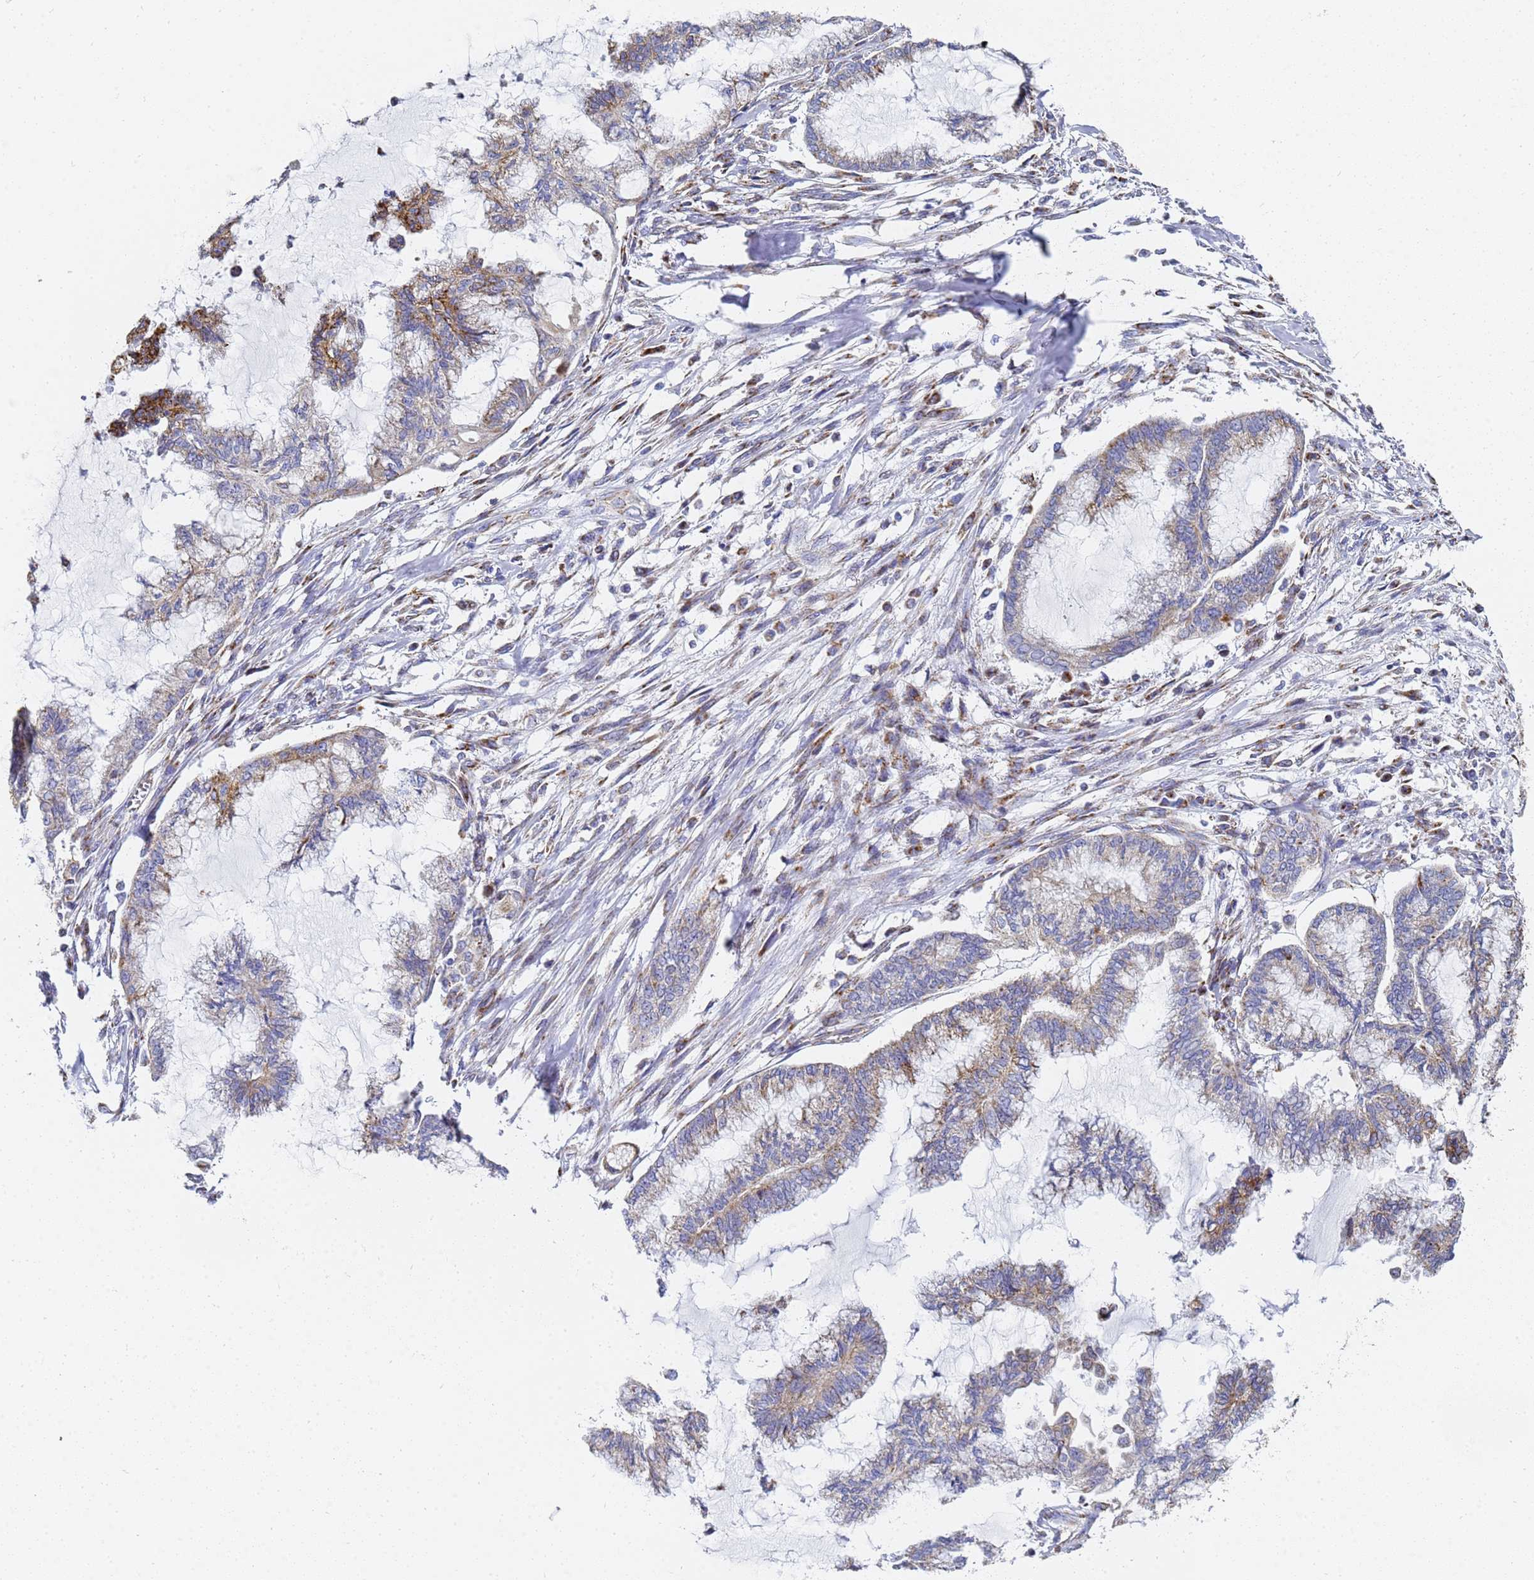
{"staining": {"intensity": "weak", "quantity": "25%-75%", "location": "cytoplasmic/membranous"}, "tissue": "endometrial cancer", "cell_type": "Tumor cells", "image_type": "cancer", "snomed": [{"axis": "morphology", "description": "Adenocarcinoma, NOS"}, {"axis": "topography", "description": "Endometrium"}], "caption": "Weak cytoplasmic/membranous expression is identified in approximately 25%-75% of tumor cells in endometrial adenocarcinoma.", "gene": "CNIH4", "patient": {"sex": "female", "age": 86}}